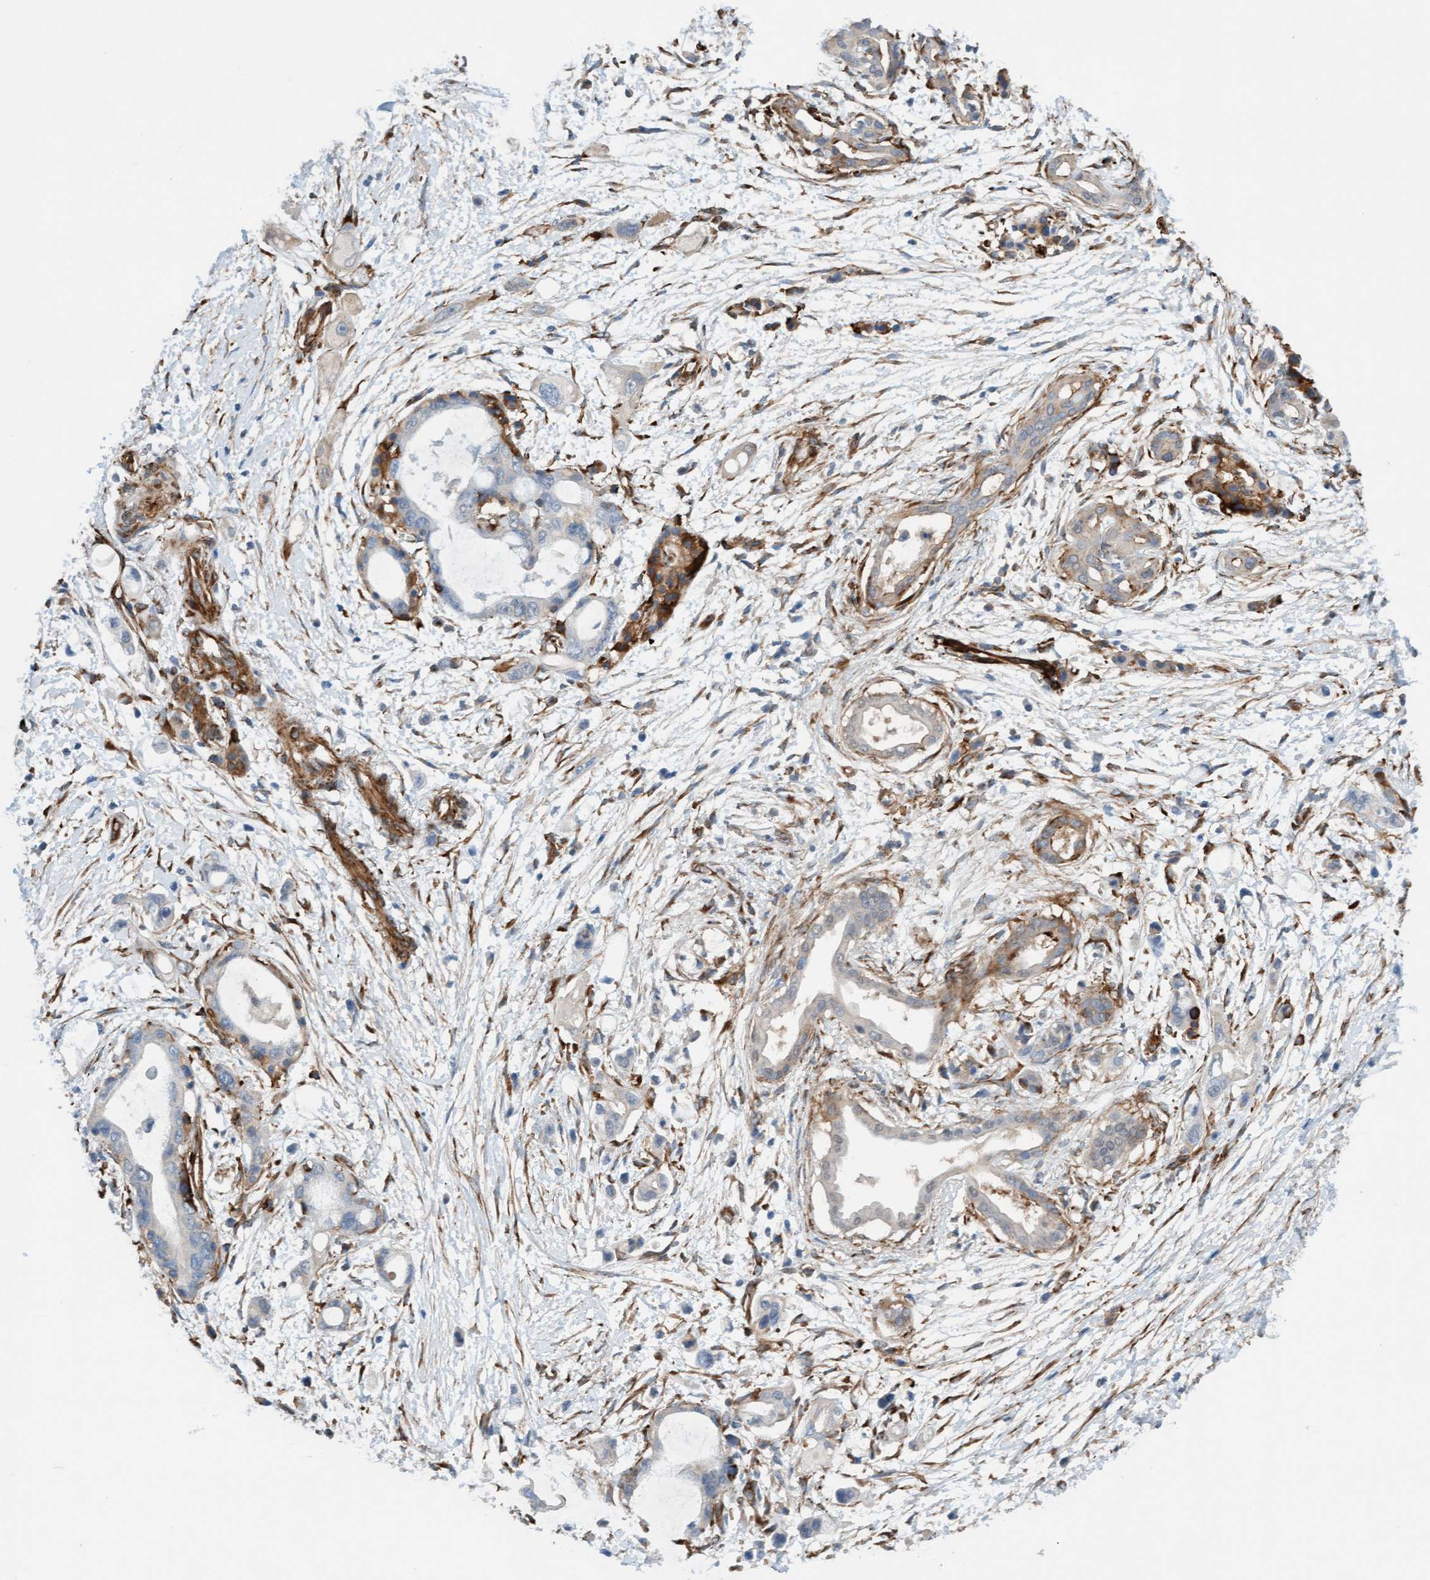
{"staining": {"intensity": "weak", "quantity": "<25%", "location": "cytoplasmic/membranous"}, "tissue": "pancreatic cancer", "cell_type": "Tumor cells", "image_type": "cancer", "snomed": [{"axis": "morphology", "description": "Adenocarcinoma, NOS"}, {"axis": "topography", "description": "Pancreas"}], "caption": "Immunohistochemistry image of human adenocarcinoma (pancreatic) stained for a protein (brown), which demonstrates no positivity in tumor cells. The staining was performed using DAB (3,3'-diaminobenzidine) to visualize the protein expression in brown, while the nuclei were stained in blue with hematoxylin (Magnification: 20x).", "gene": "FMNL3", "patient": {"sex": "male", "age": 59}}